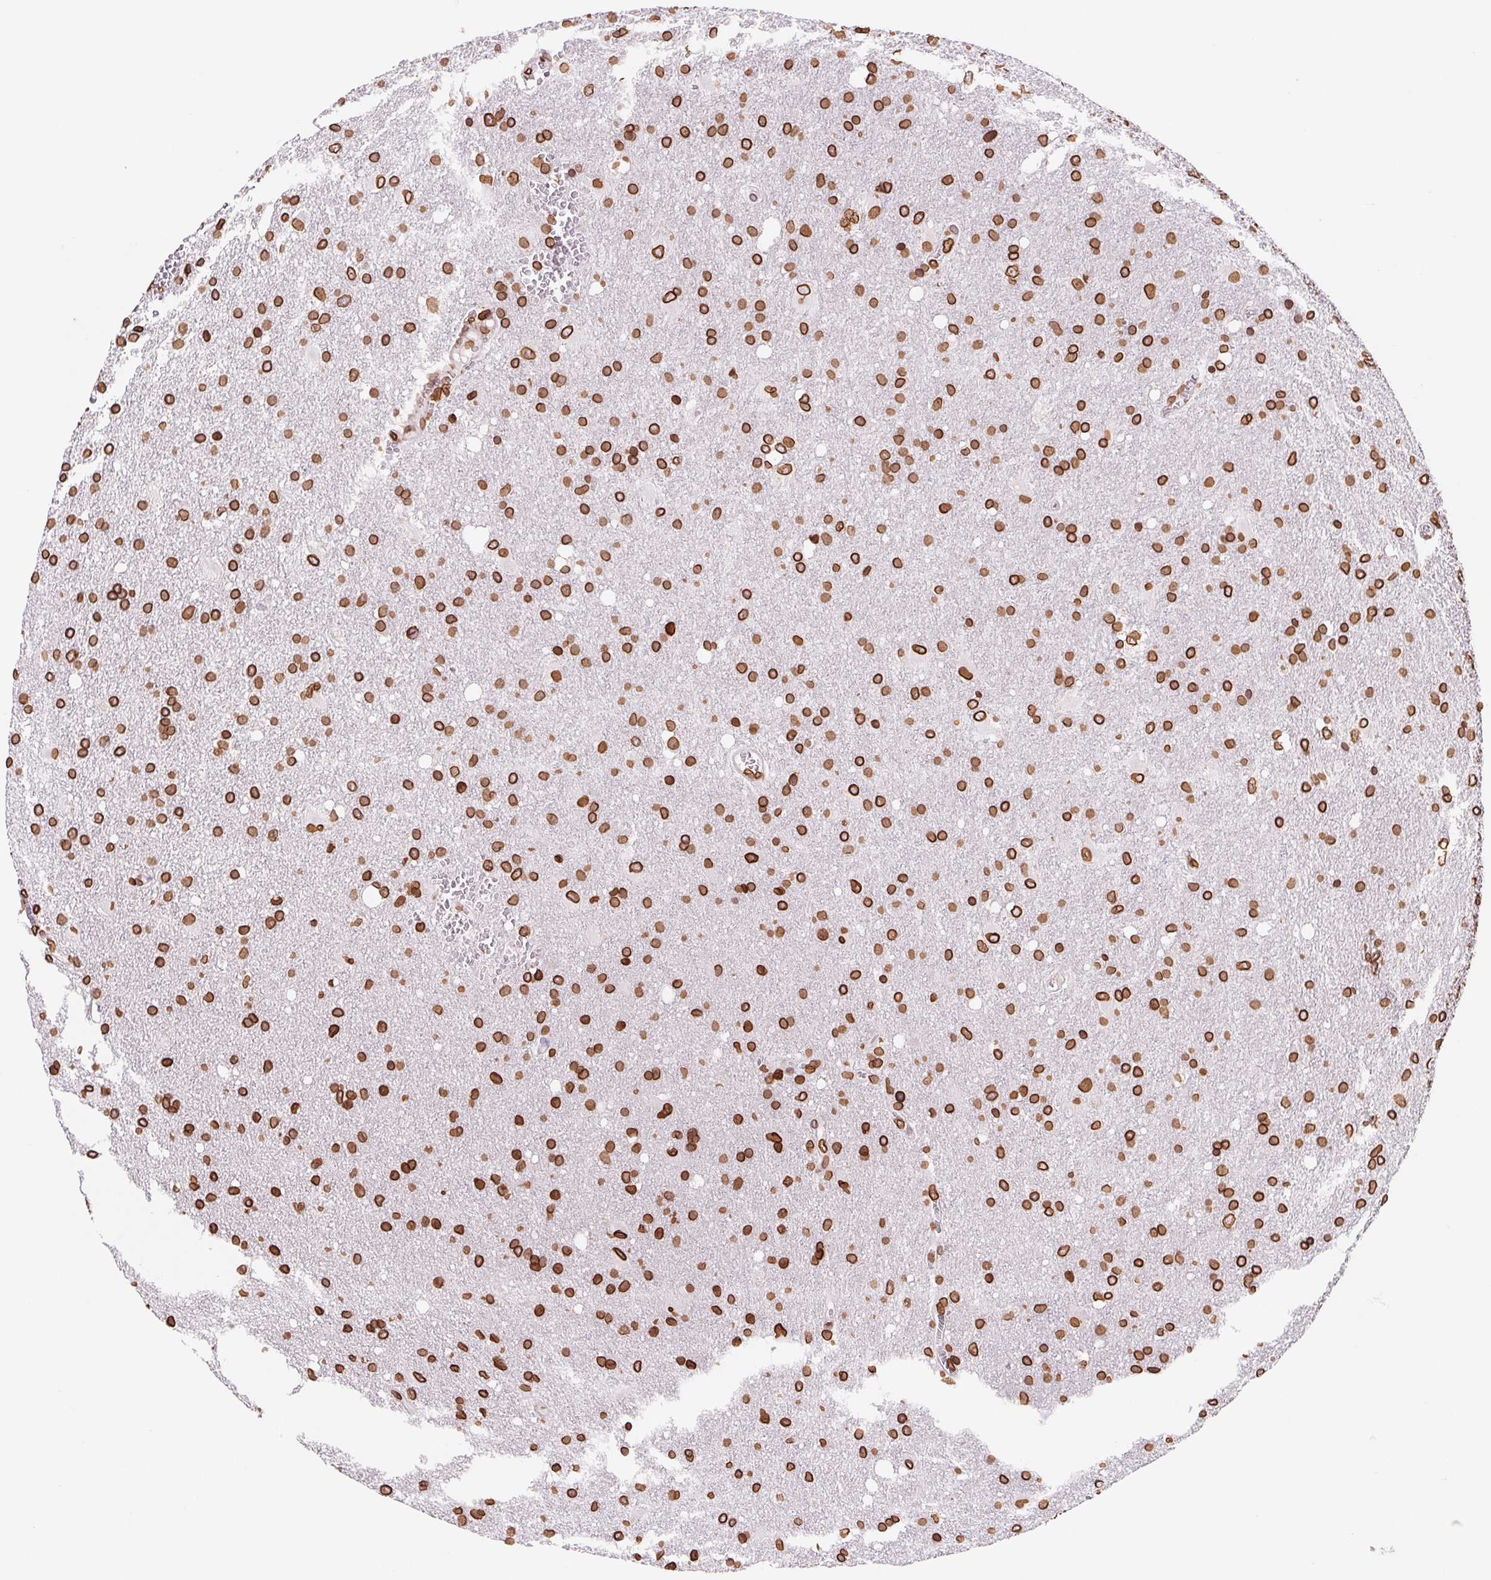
{"staining": {"intensity": "strong", "quantity": ">75%", "location": "cytoplasmic/membranous,nuclear"}, "tissue": "glioma", "cell_type": "Tumor cells", "image_type": "cancer", "snomed": [{"axis": "morphology", "description": "Glioma, malignant, Low grade"}, {"axis": "topography", "description": "Brain"}], "caption": "Malignant glioma (low-grade) was stained to show a protein in brown. There is high levels of strong cytoplasmic/membranous and nuclear positivity in about >75% of tumor cells. (DAB IHC, brown staining for protein, blue staining for nuclei).", "gene": "LMNB2", "patient": {"sex": "male", "age": 66}}